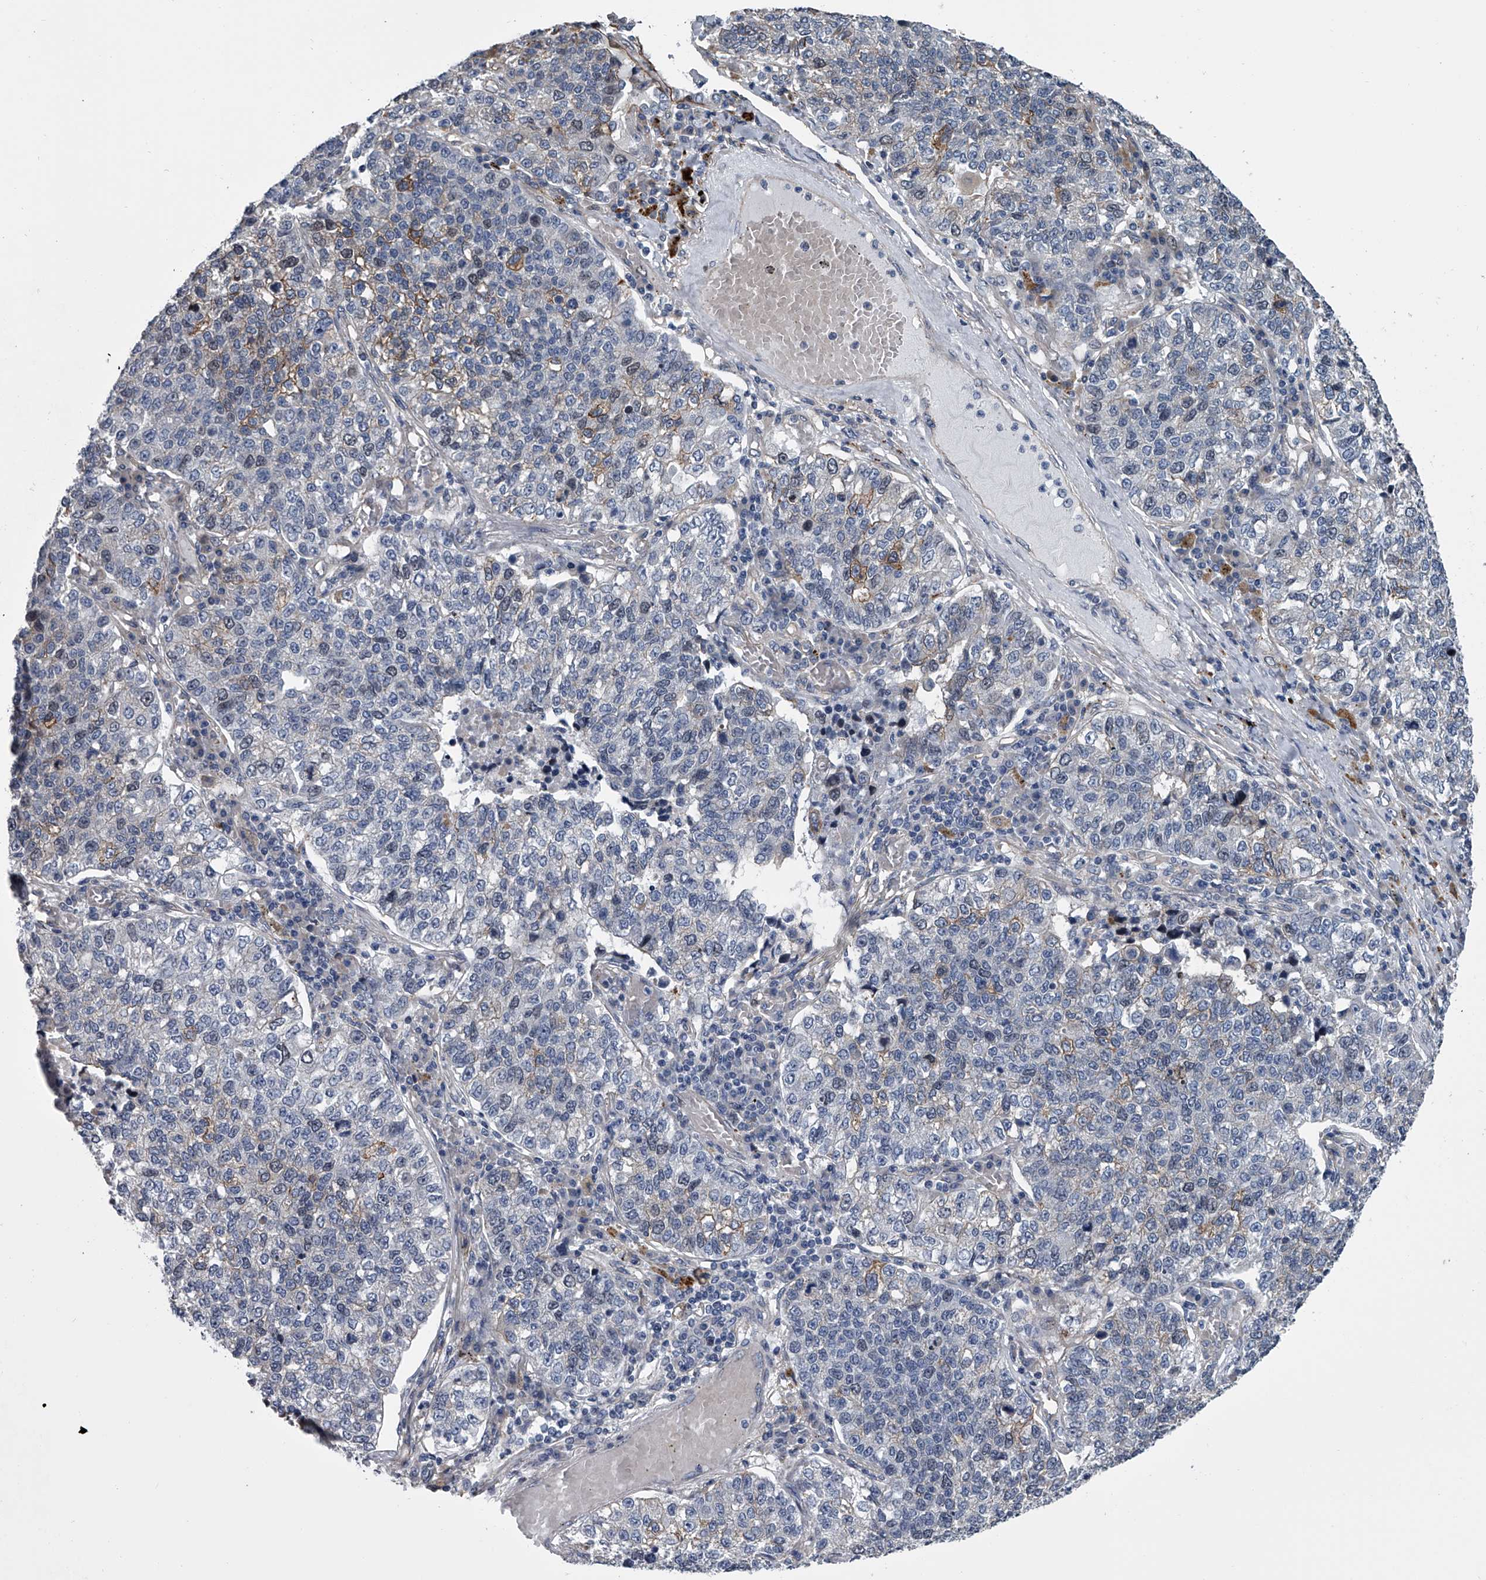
{"staining": {"intensity": "moderate", "quantity": "<25%", "location": "cytoplasmic/membranous"}, "tissue": "lung cancer", "cell_type": "Tumor cells", "image_type": "cancer", "snomed": [{"axis": "morphology", "description": "Adenocarcinoma, NOS"}, {"axis": "topography", "description": "Lung"}], "caption": "DAB (3,3'-diaminobenzidine) immunohistochemical staining of human lung cancer demonstrates moderate cytoplasmic/membranous protein positivity in about <25% of tumor cells.", "gene": "ABCG1", "patient": {"sex": "male", "age": 49}}